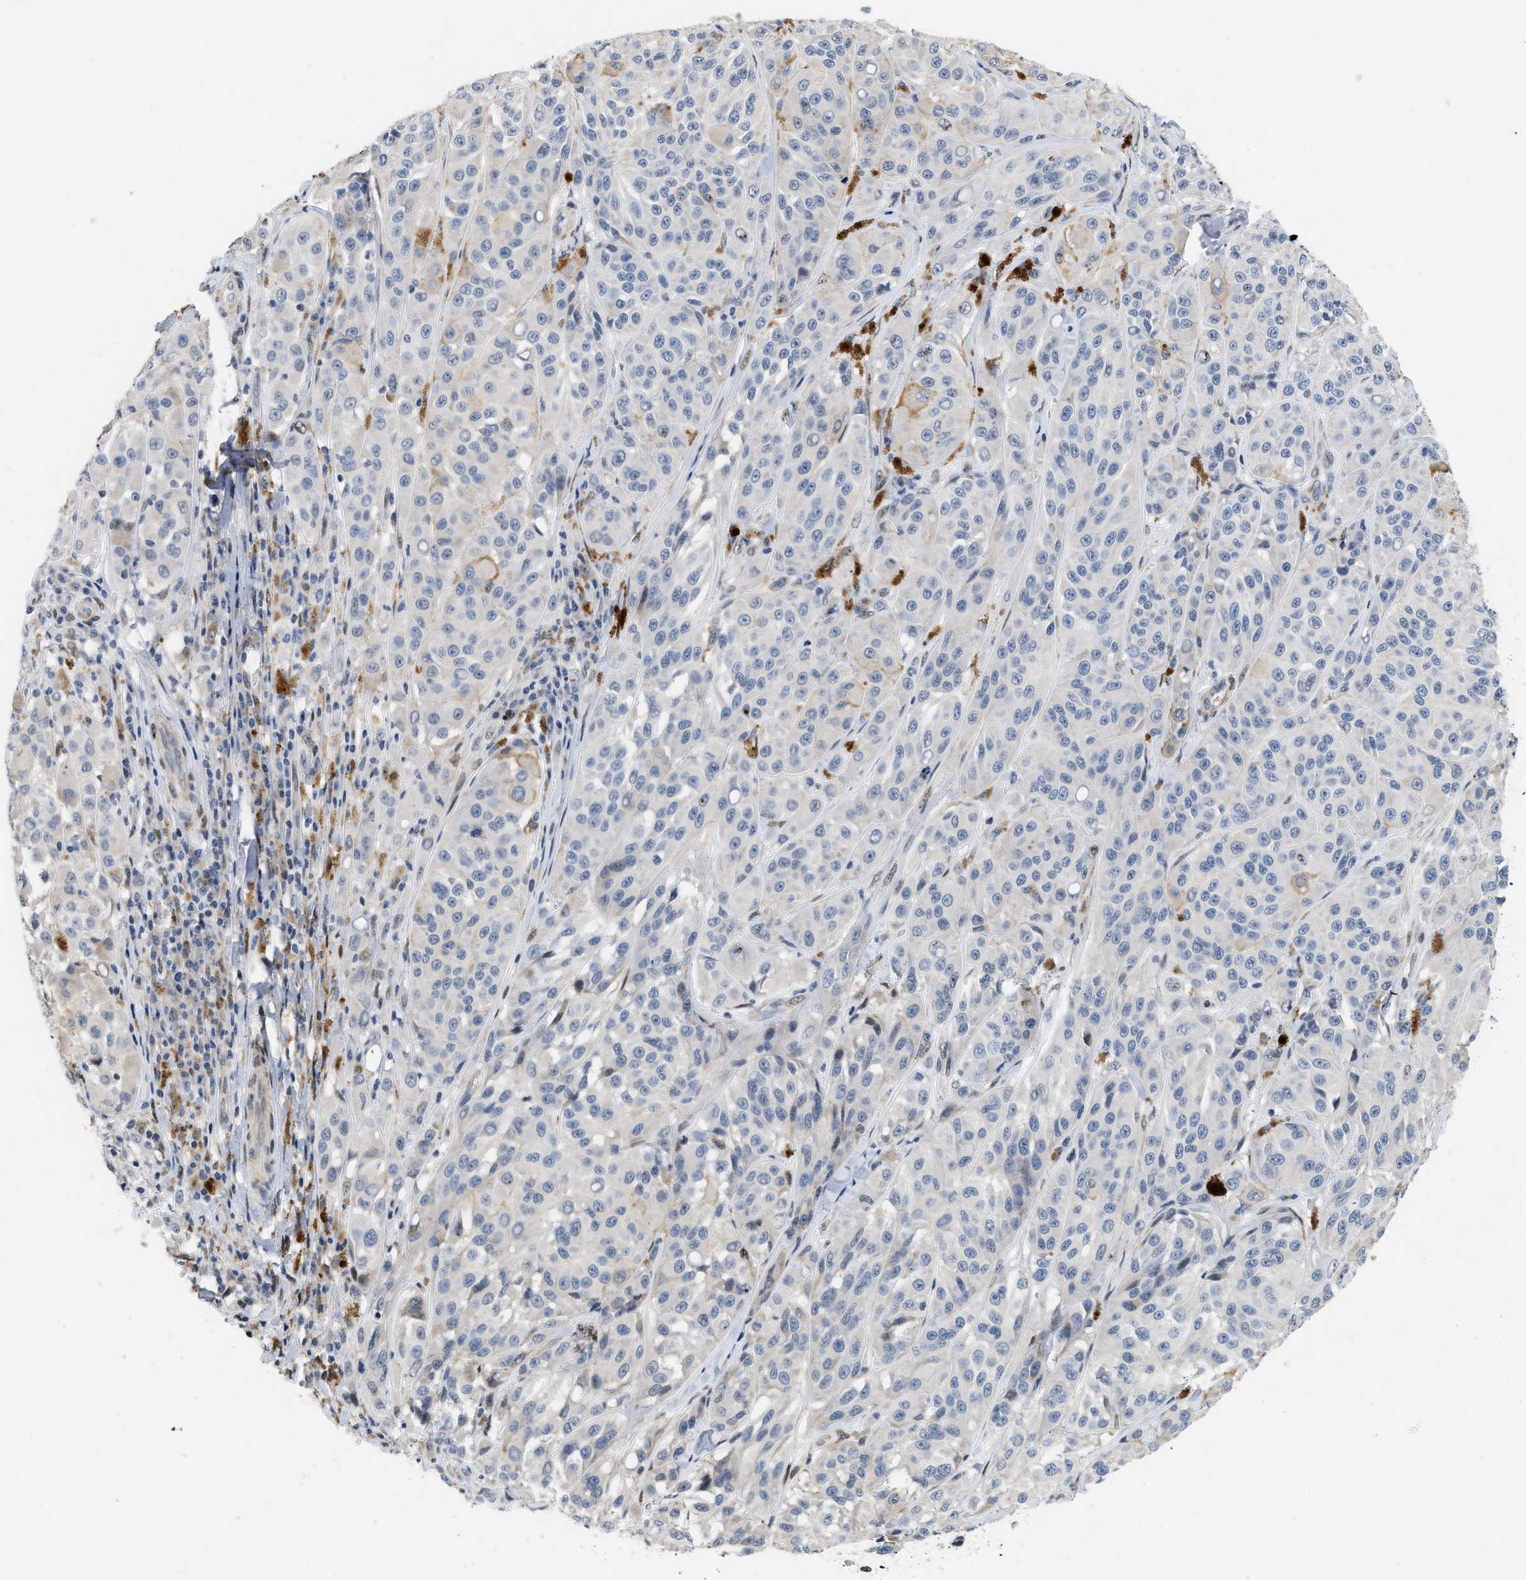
{"staining": {"intensity": "negative", "quantity": "none", "location": "none"}, "tissue": "melanoma", "cell_type": "Tumor cells", "image_type": "cancer", "snomed": [{"axis": "morphology", "description": "Malignant melanoma, NOS"}, {"axis": "topography", "description": "Skin"}], "caption": "Tumor cells are negative for brown protein staining in melanoma.", "gene": "VIP", "patient": {"sex": "male", "age": 84}}